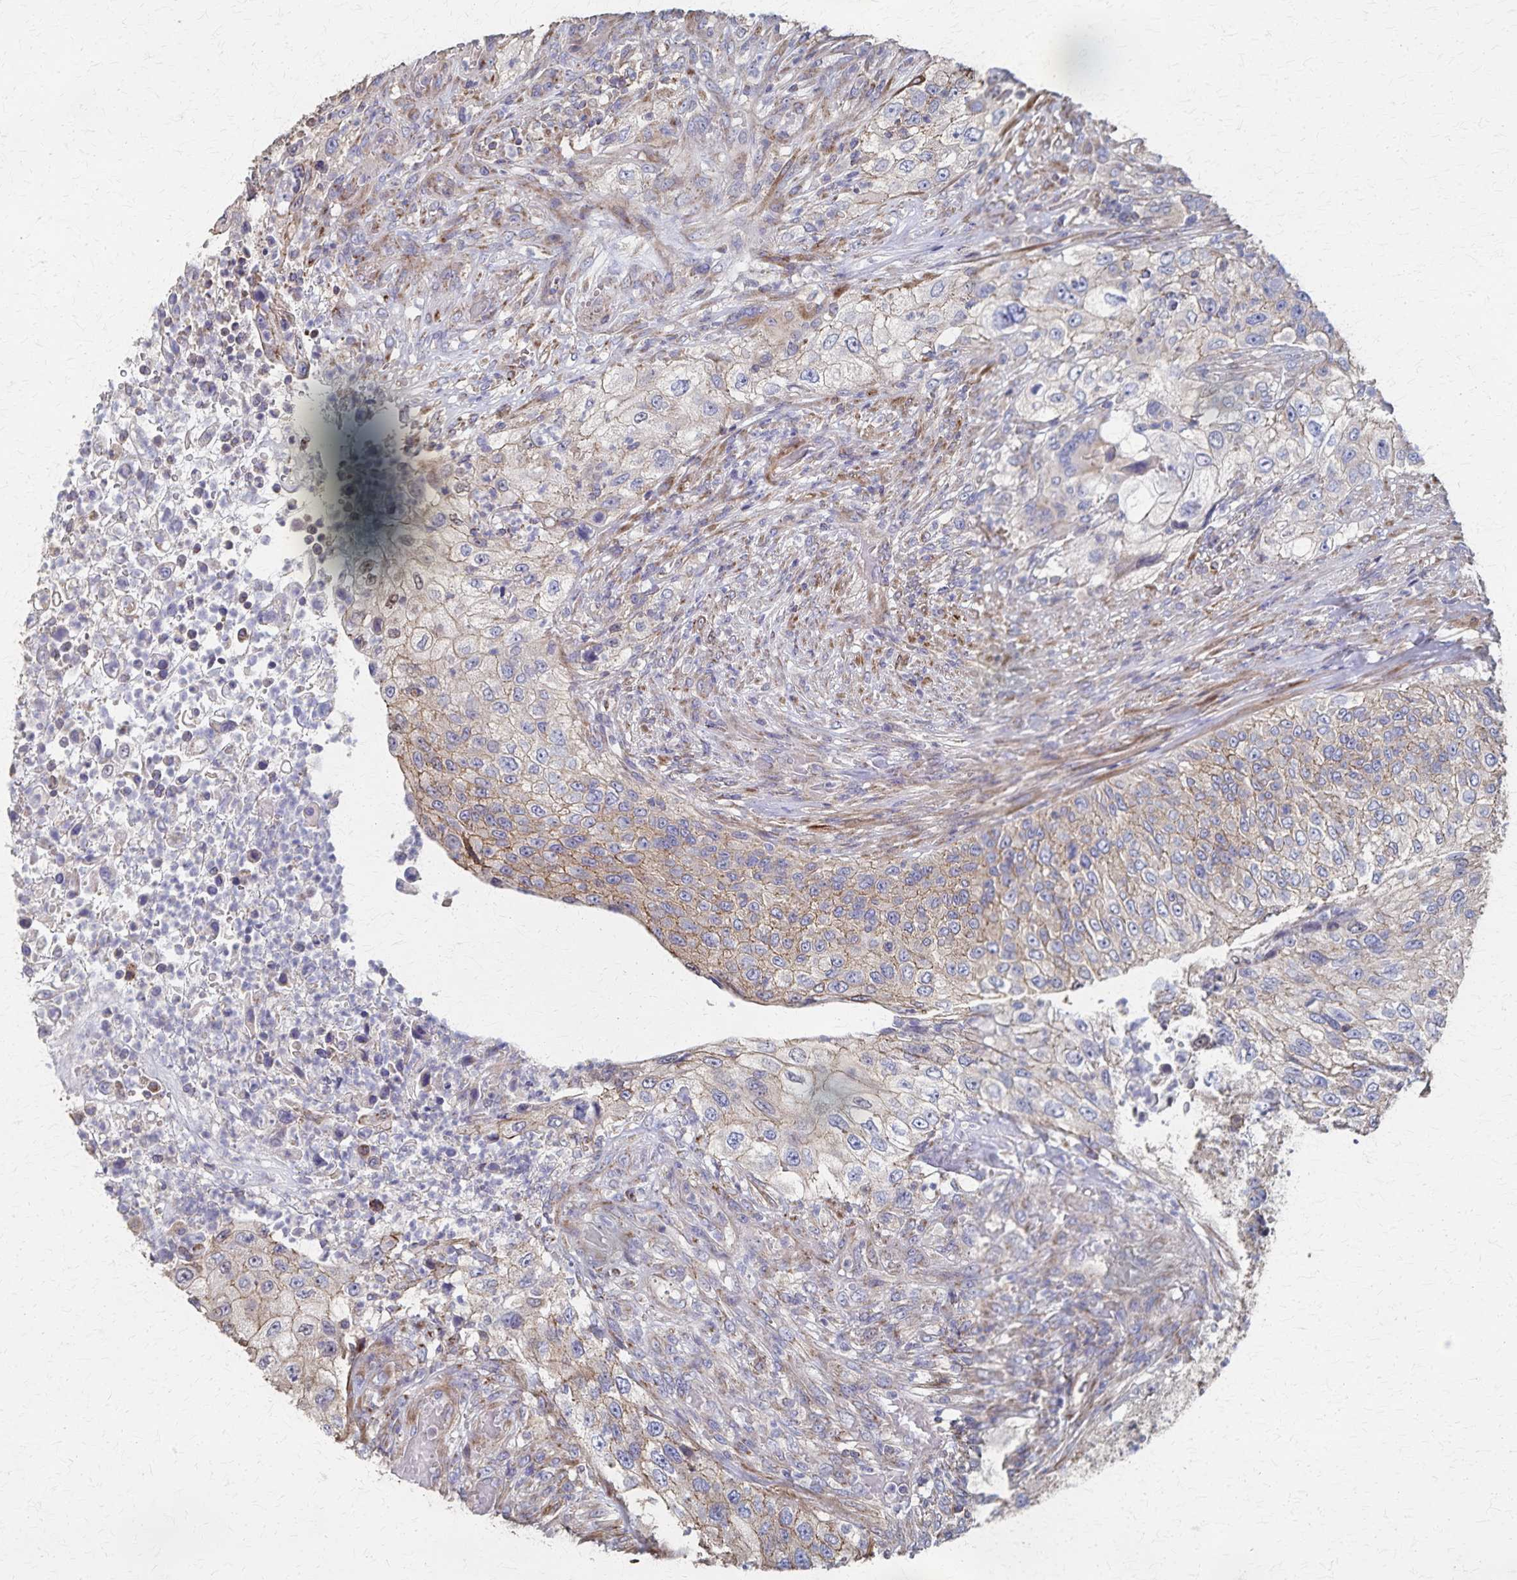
{"staining": {"intensity": "weak", "quantity": "25%-75%", "location": "cytoplasmic/membranous"}, "tissue": "urothelial cancer", "cell_type": "Tumor cells", "image_type": "cancer", "snomed": [{"axis": "morphology", "description": "Urothelial carcinoma, High grade"}, {"axis": "topography", "description": "Urinary bladder"}], "caption": "Urothelial carcinoma (high-grade) was stained to show a protein in brown. There is low levels of weak cytoplasmic/membranous expression in approximately 25%-75% of tumor cells. The protein of interest is shown in brown color, while the nuclei are stained blue.", "gene": "PGAP2", "patient": {"sex": "female", "age": 60}}